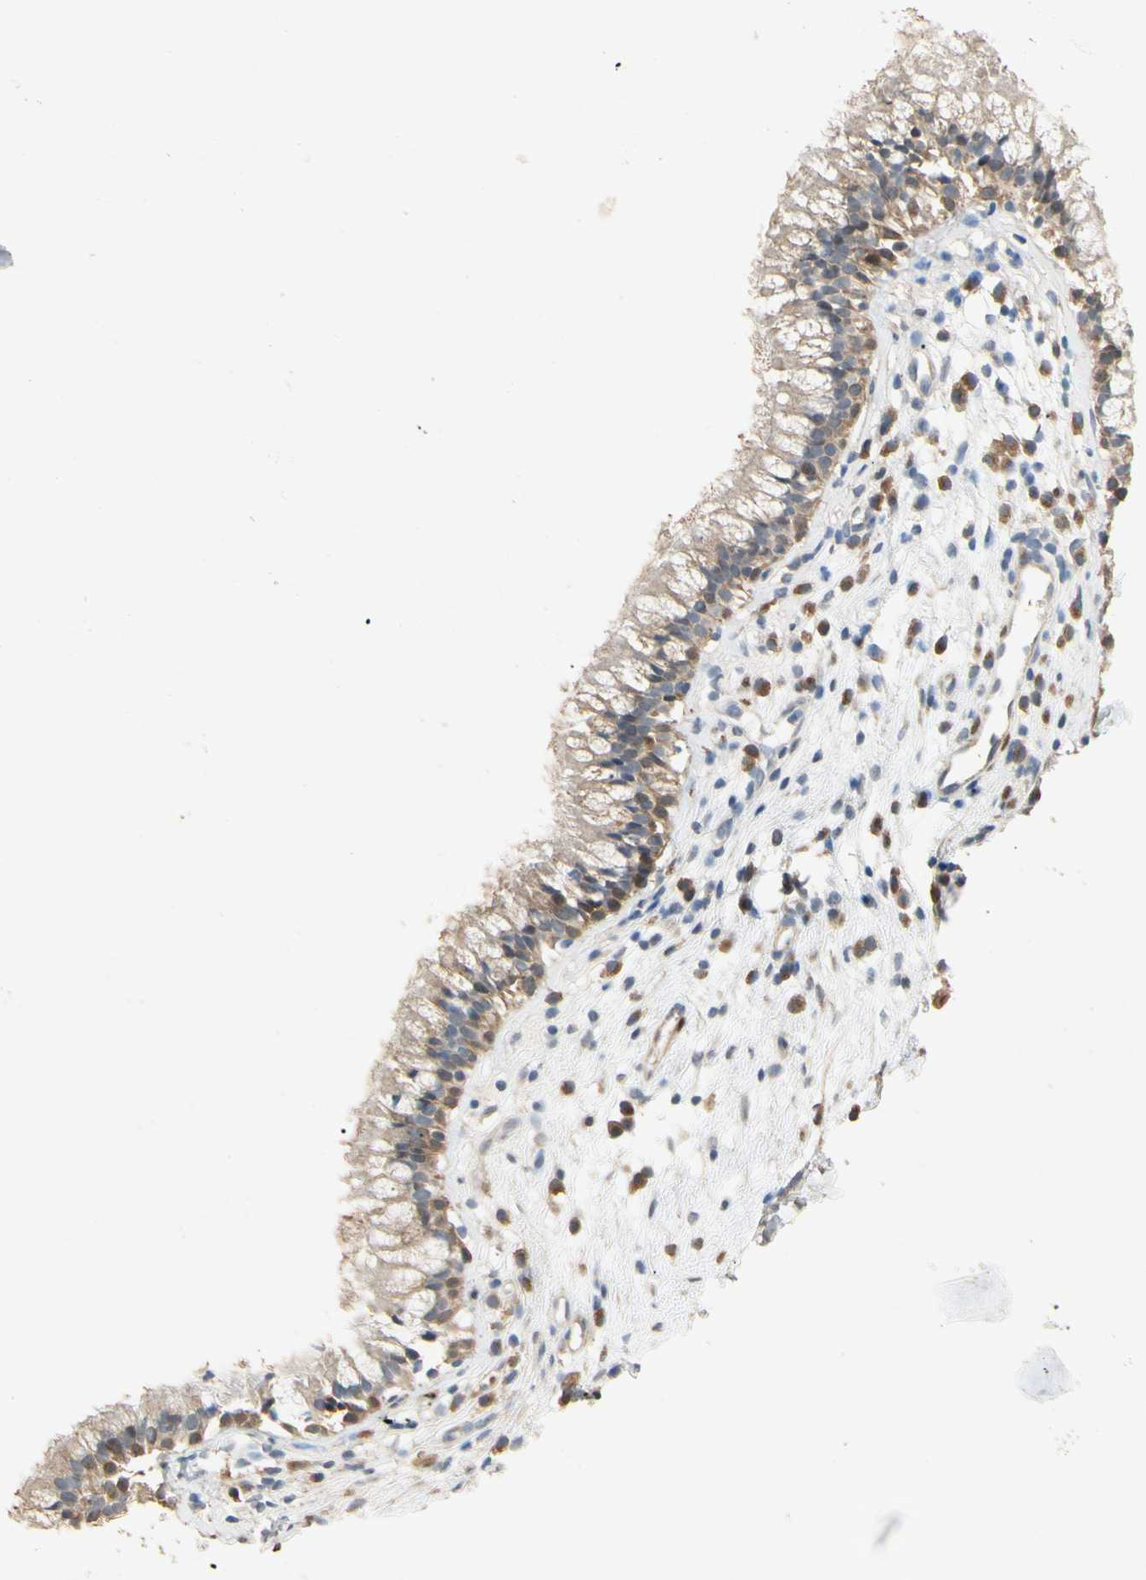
{"staining": {"intensity": "weak", "quantity": ">75%", "location": "cytoplasmic/membranous"}, "tissue": "nasopharynx", "cell_type": "Respiratory epithelial cells", "image_type": "normal", "snomed": [{"axis": "morphology", "description": "Normal tissue, NOS"}, {"axis": "topography", "description": "Nasopharynx"}], "caption": "Immunohistochemistry (DAB (3,3'-diaminobenzidine)) staining of normal nasopharynx exhibits weak cytoplasmic/membranous protein staining in approximately >75% of respiratory epithelial cells. The staining was performed using DAB (3,3'-diaminobenzidine), with brown indicating positive protein expression. Nuclei are stained blue with hematoxylin.", "gene": "GNE", "patient": {"sex": "male", "age": 21}}